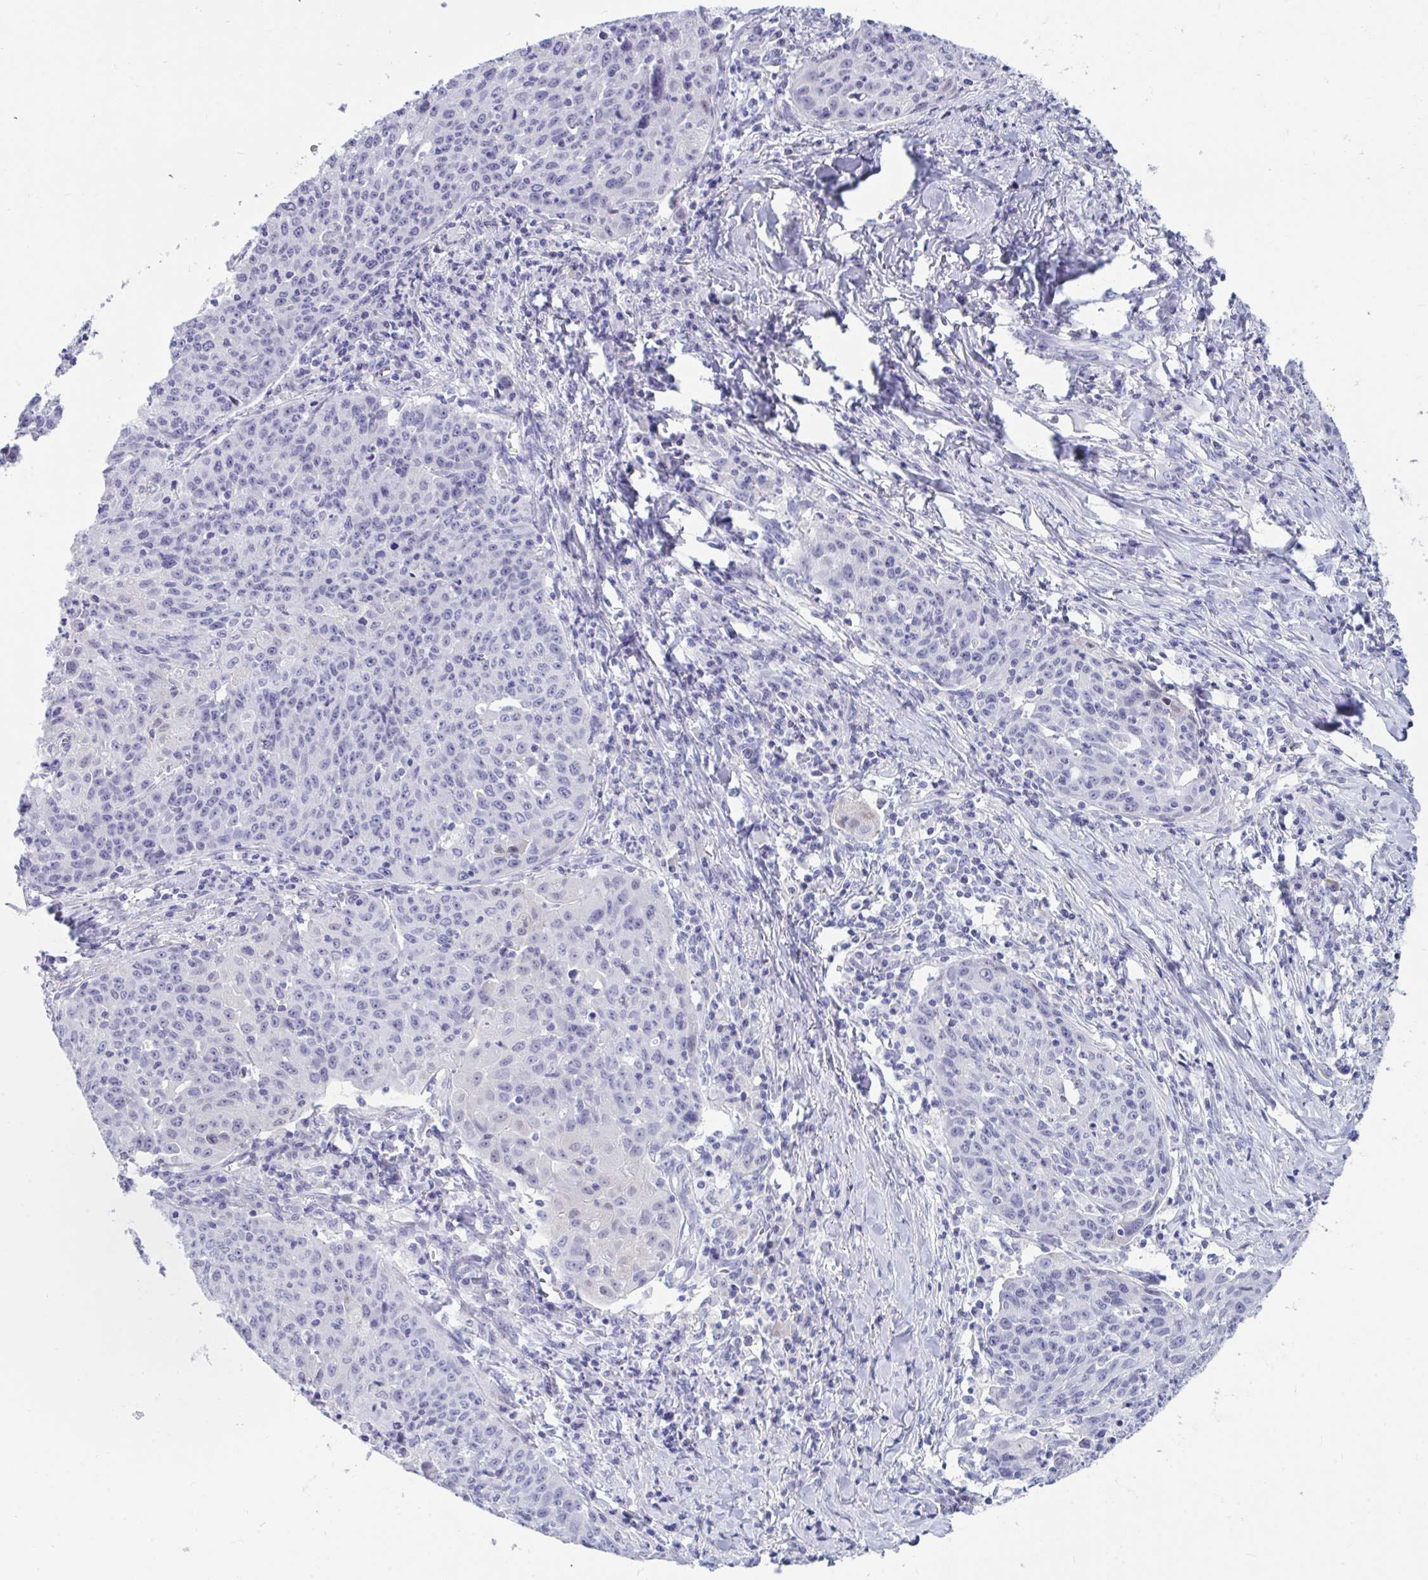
{"staining": {"intensity": "negative", "quantity": "none", "location": "none"}, "tissue": "lung cancer", "cell_type": "Tumor cells", "image_type": "cancer", "snomed": [{"axis": "morphology", "description": "Squamous cell carcinoma, NOS"}, {"axis": "morphology", "description": "Squamous cell carcinoma, metastatic, NOS"}, {"axis": "topography", "description": "Bronchus"}, {"axis": "topography", "description": "Lung"}], "caption": "Tumor cells show no significant protein positivity in metastatic squamous cell carcinoma (lung).", "gene": "PRDM9", "patient": {"sex": "male", "age": 62}}